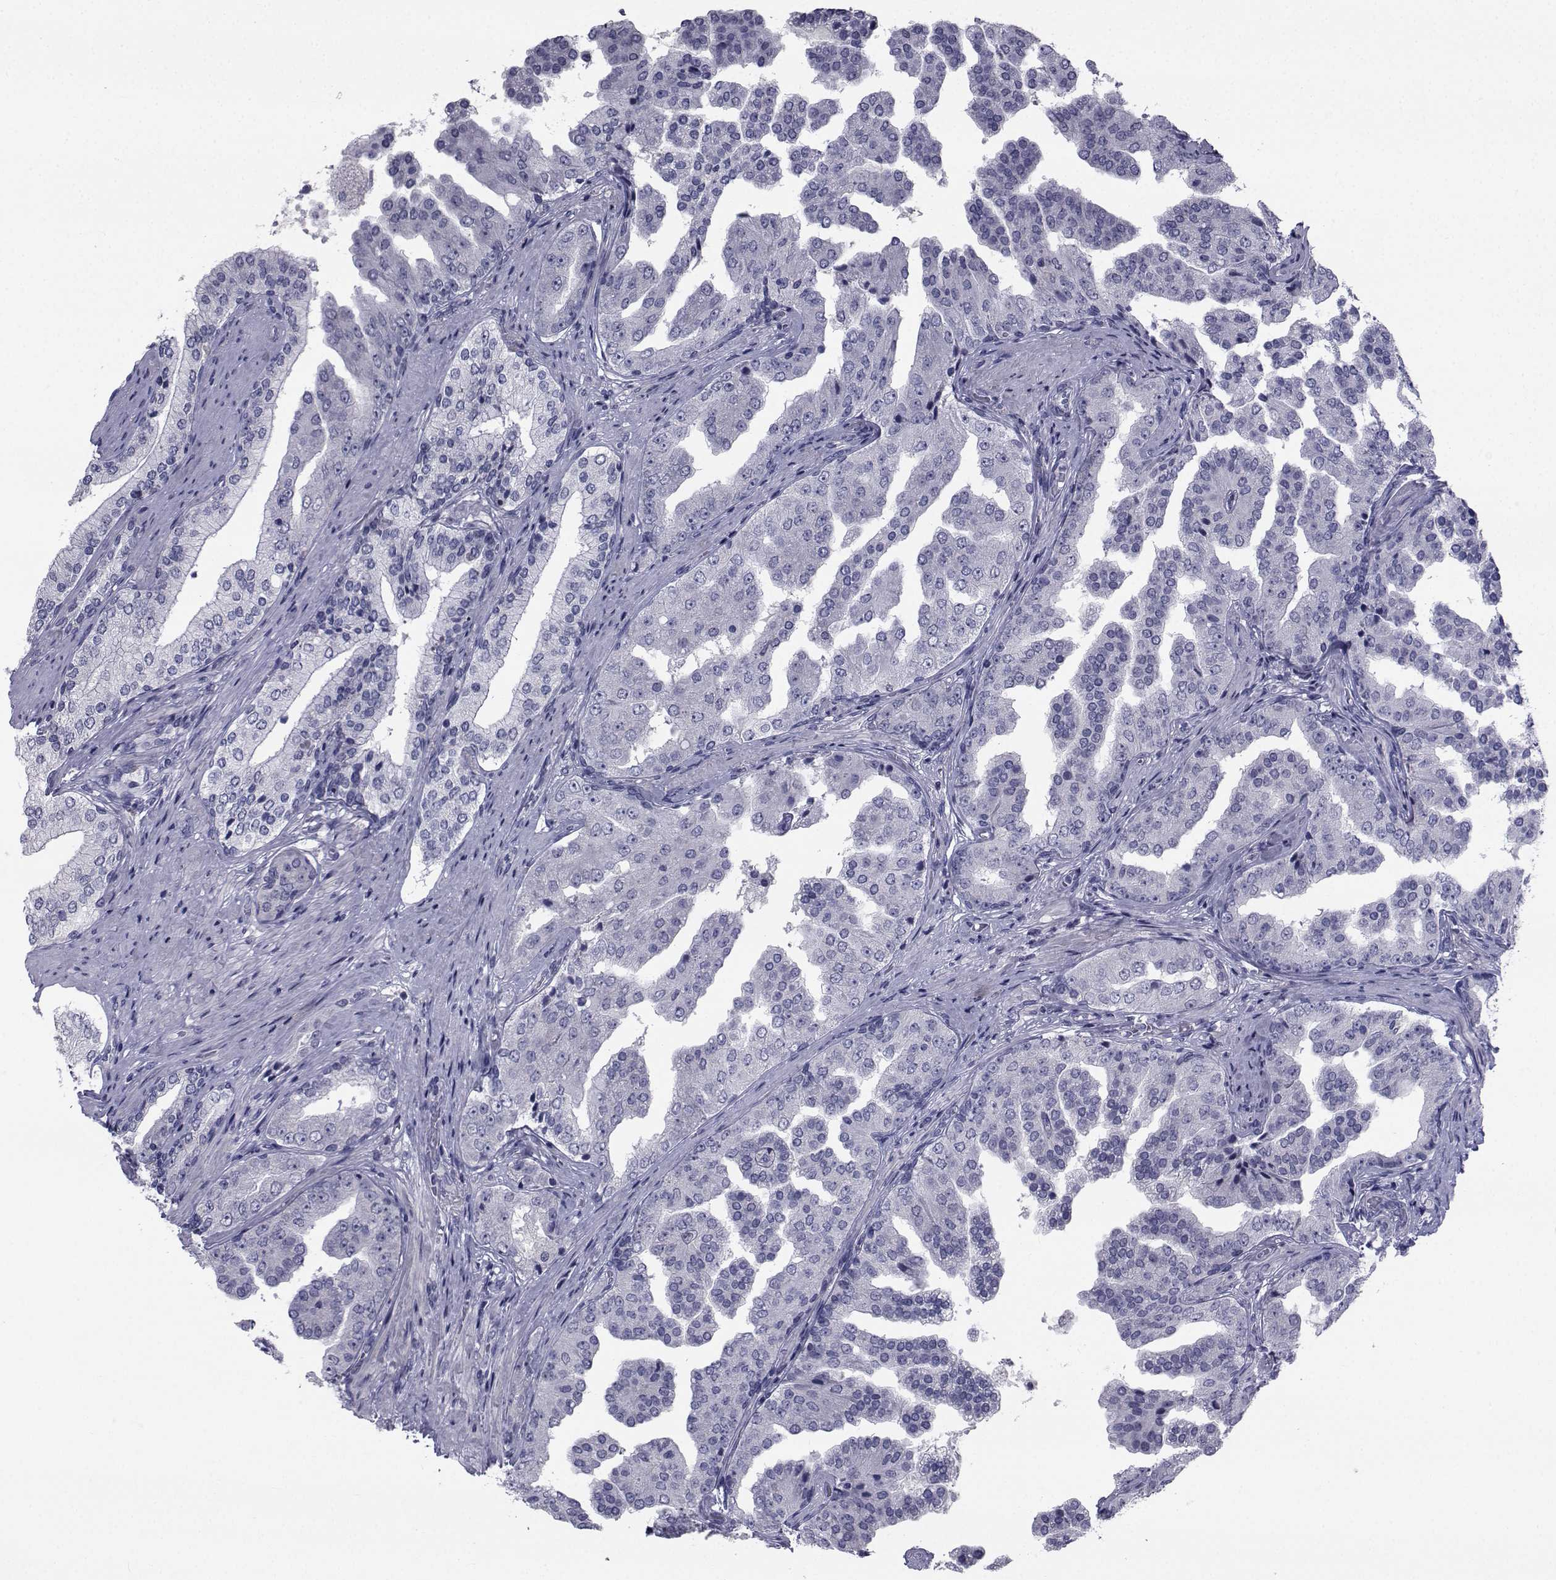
{"staining": {"intensity": "negative", "quantity": "none", "location": "none"}, "tissue": "prostate cancer", "cell_type": "Tumor cells", "image_type": "cancer", "snomed": [{"axis": "morphology", "description": "Adenocarcinoma, Low grade"}, {"axis": "topography", "description": "Prostate and seminal vesicle, NOS"}], "caption": "Immunohistochemical staining of low-grade adenocarcinoma (prostate) displays no significant staining in tumor cells. (DAB (3,3'-diaminobenzidine) immunohistochemistry (IHC) visualized using brightfield microscopy, high magnification).", "gene": "CHRNA1", "patient": {"sex": "male", "age": 61}}